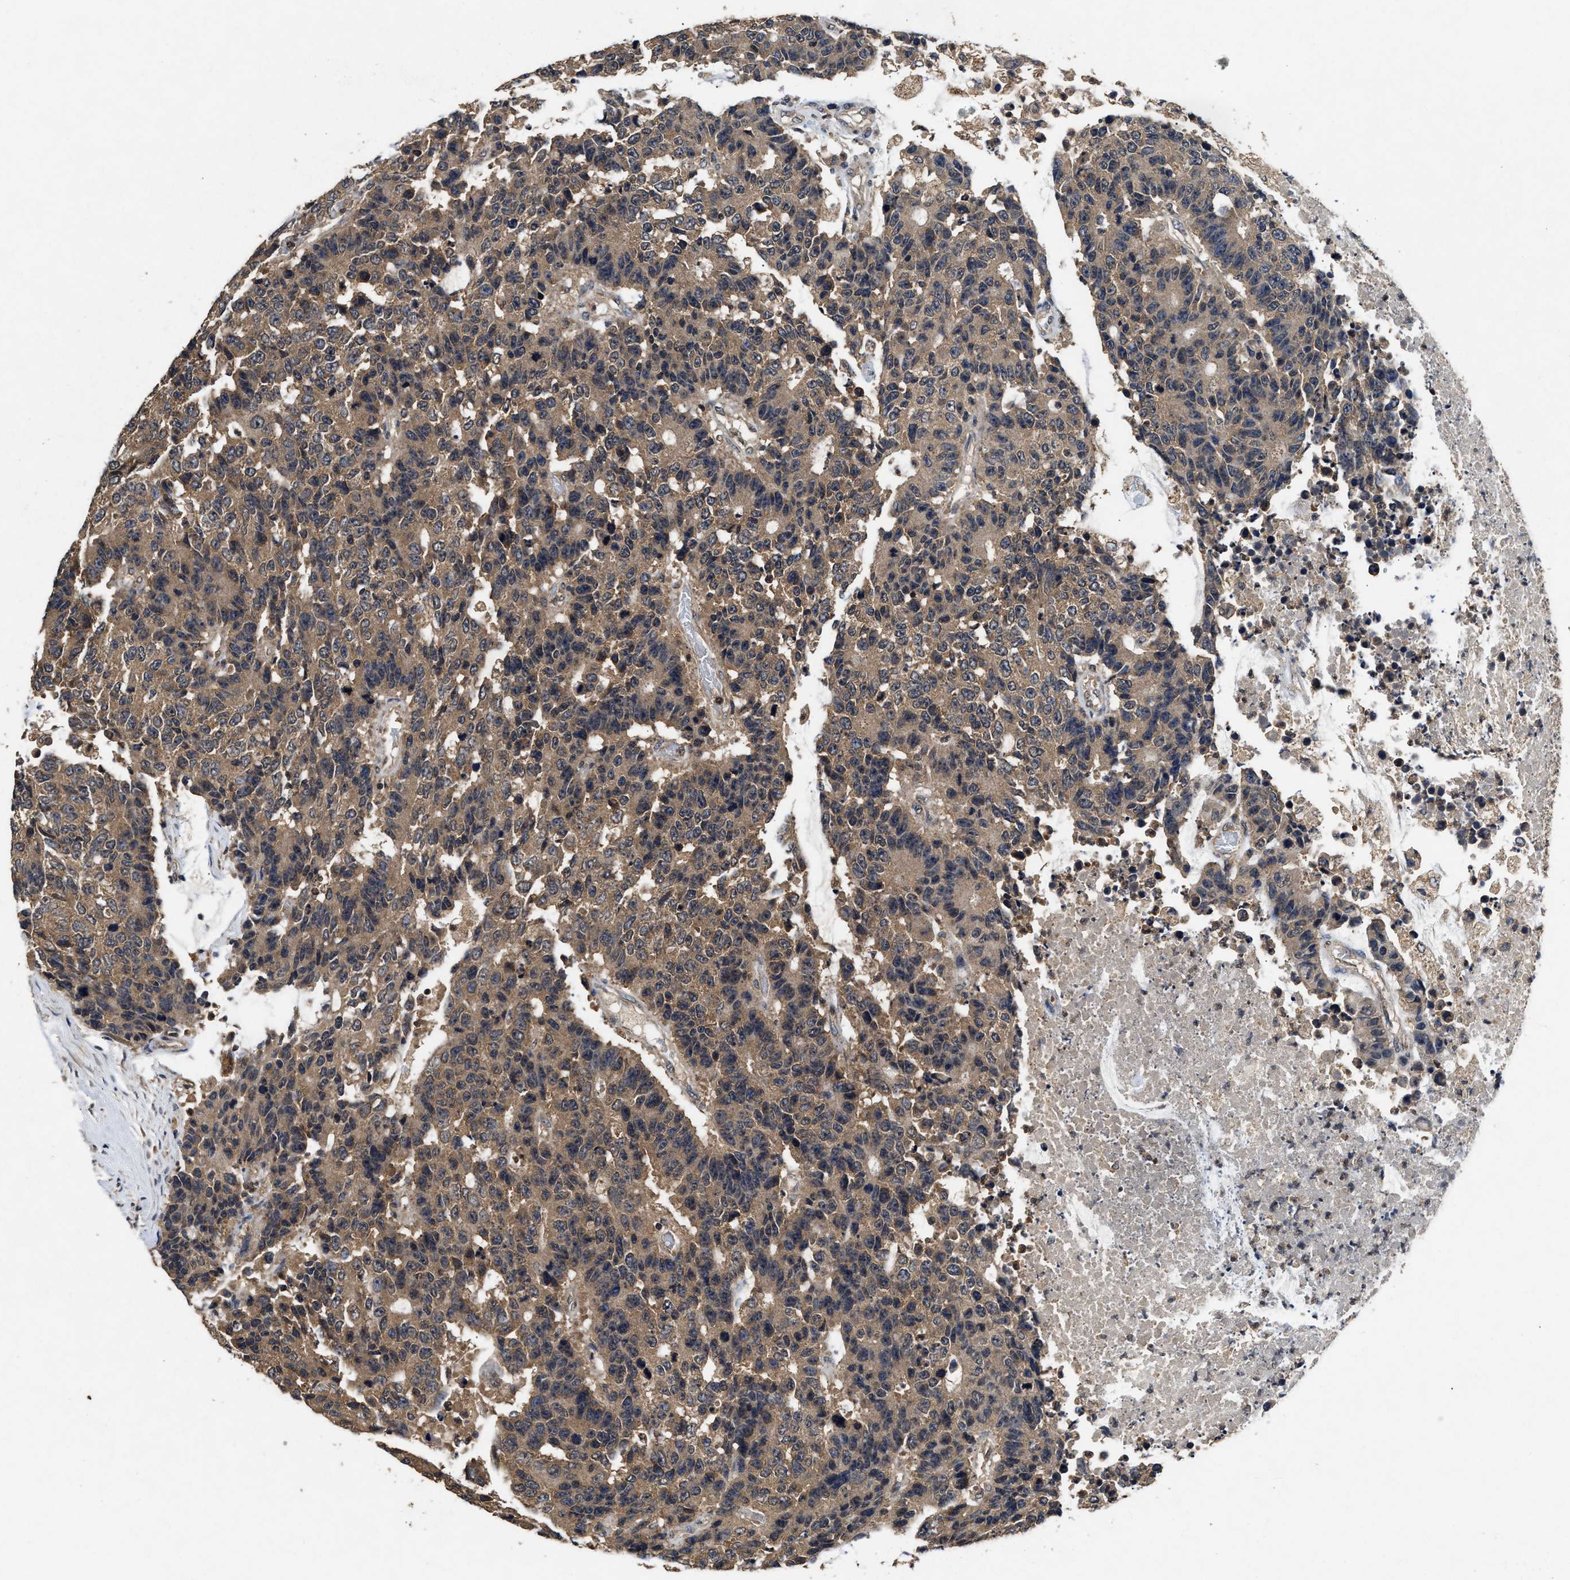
{"staining": {"intensity": "moderate", "quantity": ">75%", "location": "cytoplasmic/membranous"}, "tissue": "colorectal cancer", "cell_type": "Tumor cells", "image_type": "cancer", "snomed": [{"axis": "morphology", "description": "Adenocarcinoma, NOS"}, {"axis": "topography", "description": "Colon"}], "caption": "Adenocarcinoma (colorectal) stained with a protein marker demonstrates moderate staining in tumor cells.", "gene": "PDAP1", "patient": {"sex": "female", "age": 86}}